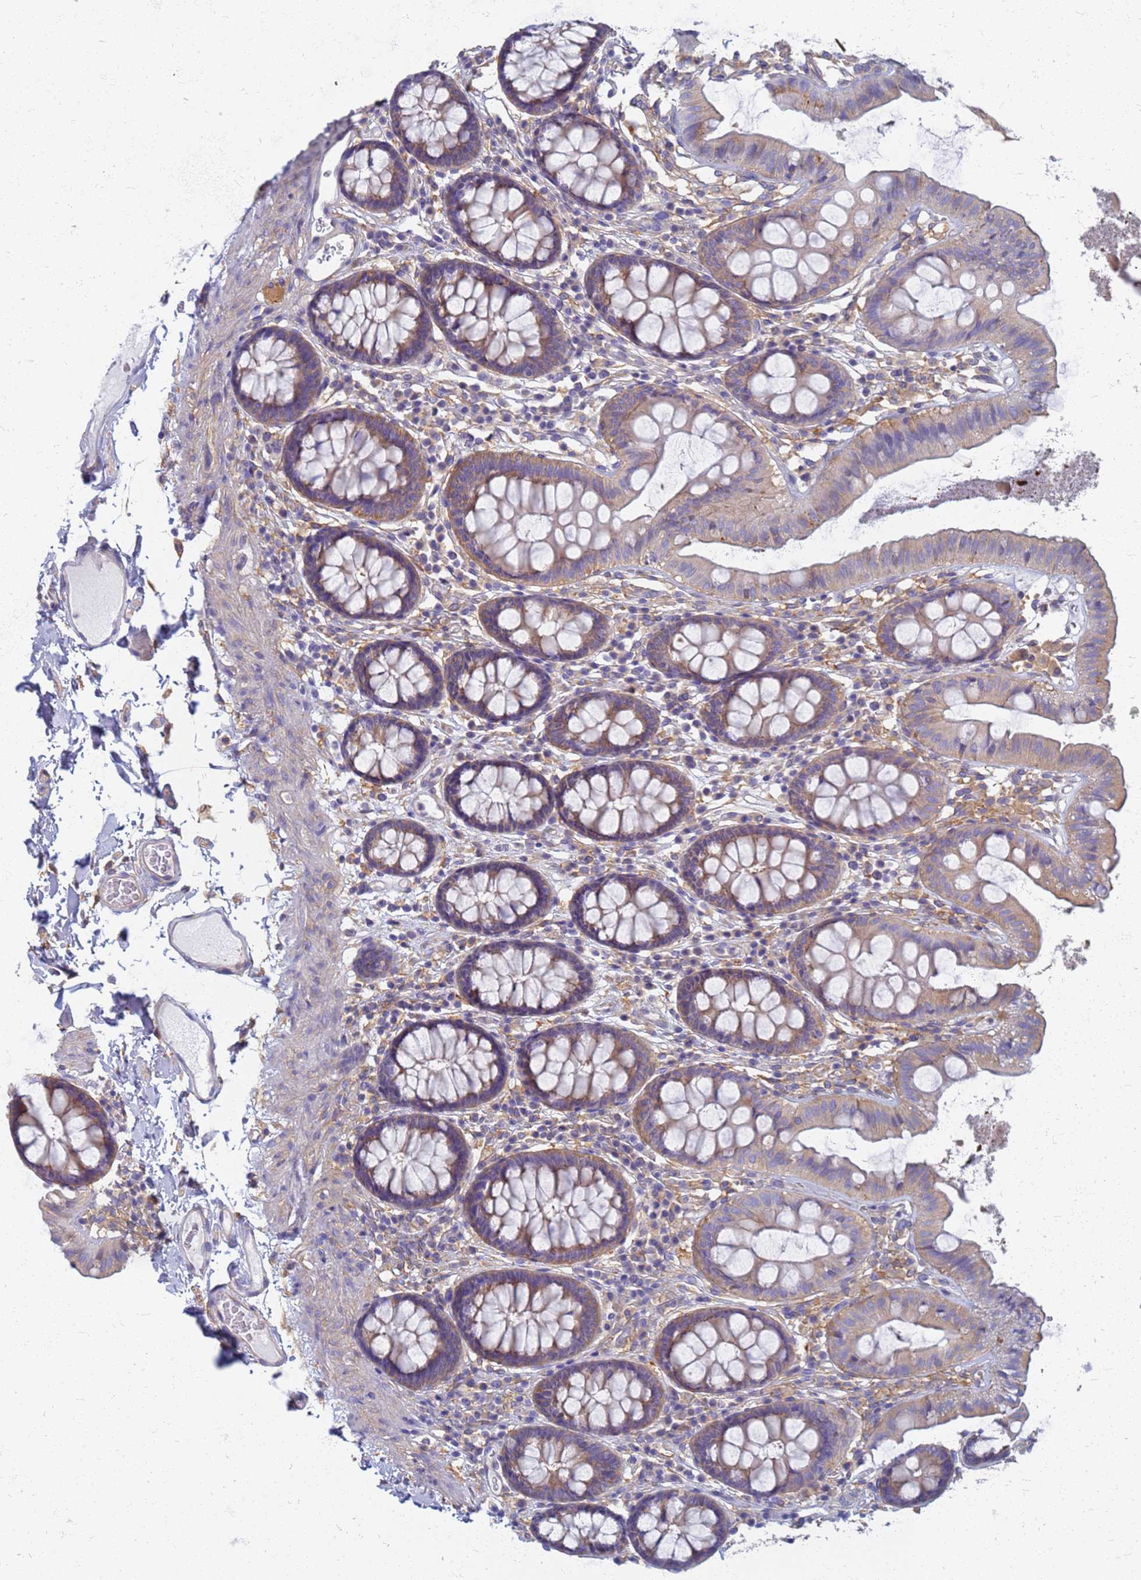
{"staining": {"intensity": "weak", "quantity": "25%-75%", "location": "cytoplasmic/membranous"}, "tissue": "colon", "cell_type": "Endothelial cells", "image_type": "normal", "snomed": [{"axis": "morphology", "description": "Normal tissue, NOS"}, {"axis": "topography", "description": "Colon"}], "caption": "Immunohistochemical staining of unremarkable colon demonstrates low levels of weak cytoplasmic/membranous expression in about 25%-75% of endothelial cells. (Stains: DAB (3,3'-diaminobenzidine) in brown, nuclei in blue, Microscopy: brightfield microscopy at high magnification).", "gene": "EEA1", "patient": {"sex": "male", "age": 84}}